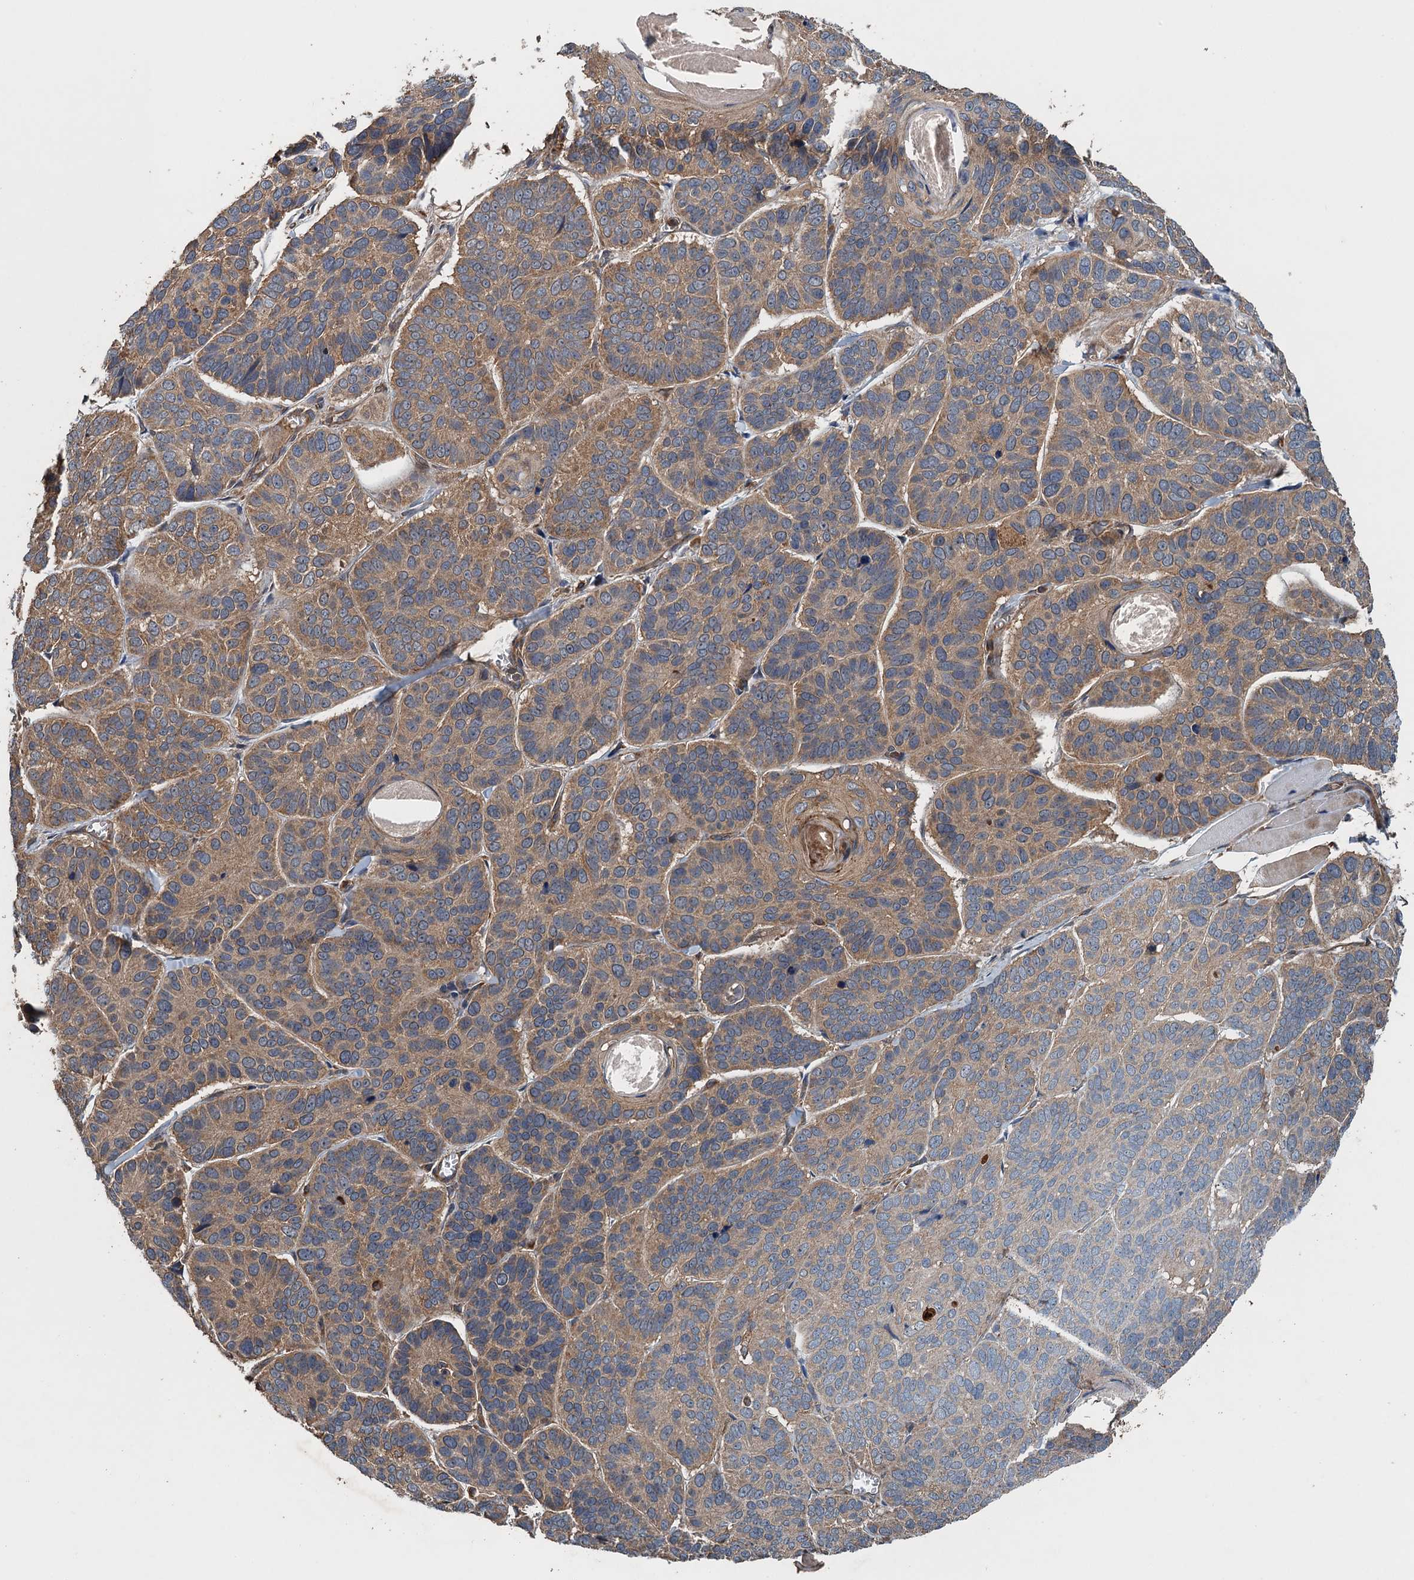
{"staining": {"intensity": "moderate", "quantity": "25%-75%", "location": "cytoplasmic/membranous"}, "tissue": "skin cancer", "cell_type": "Tumor cells", "image_type": "cancer", "snomed": [{"axis": "morphology", "description": "Basal cell carcinoma"}, {"axis": "topography", "description": "Skin"}], "caption": "High-magnification brightfield microscopy of basal cell carcinoma (skin) stained with DAB (3,3'-diaminobenzidine) (brown) and counterstained with hematoxylin (blue). tumor cells exhibit moderate cytoplasmic/membranous positivity is identified in approximately25%-75% of cells. The staining is performed using DAB brown chromogen to label protein expression. The nuclei are counter-stained blue using hematoxylin.", "gene": "BORCS5", "patient": {"sex": "male", "age": 62}}